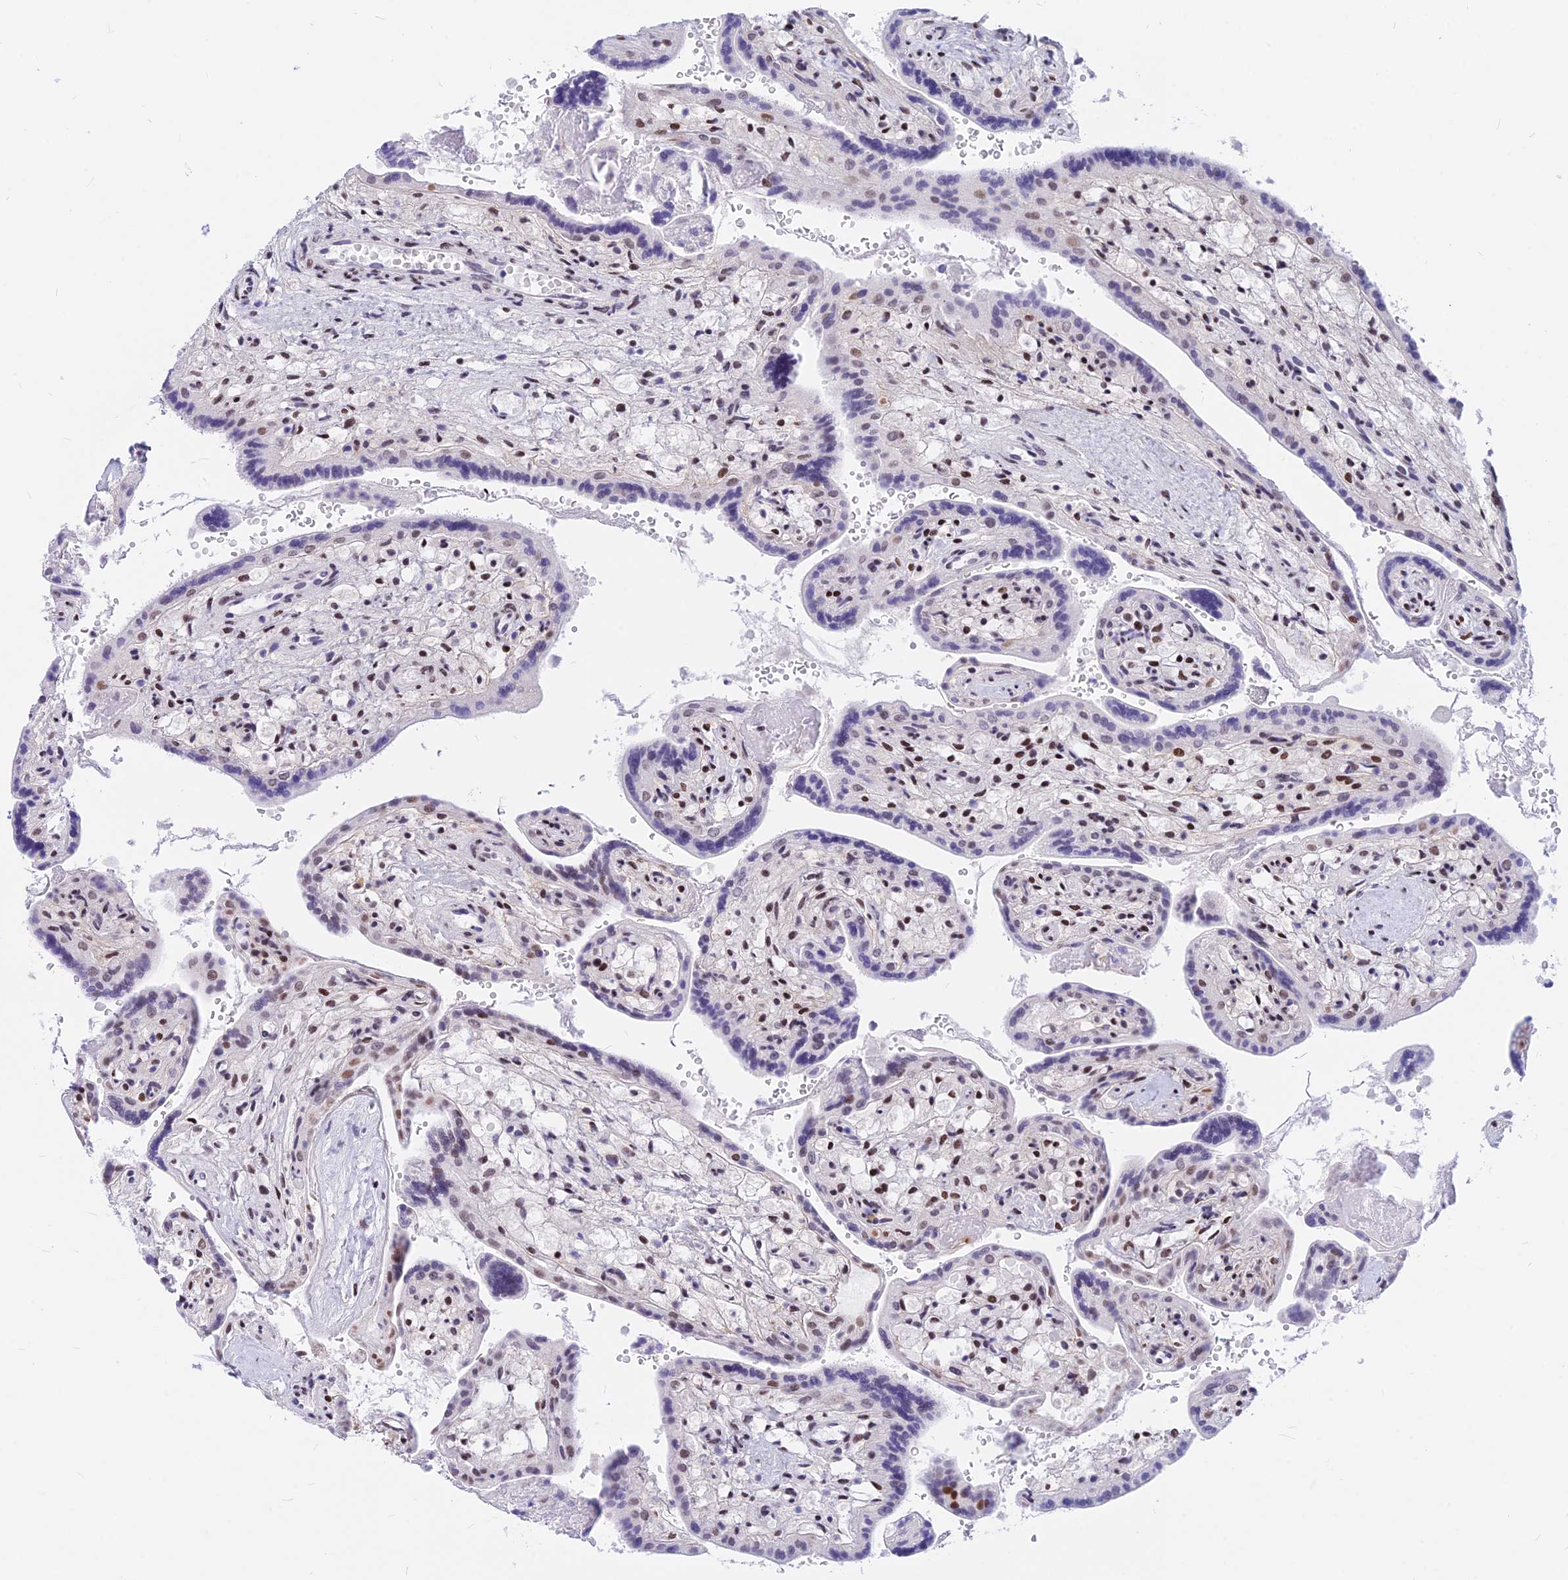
{"staining": {"intensity": "moderate", "quantity": "25%-75%", "location": "nuclear"}, "tissue": "placenta", "cell_type": "Trophoblastic cells", "image_type": "normal", "snomed": [{"axis": "morphology", "description": "Normal tissue, NOS"}, {"axis": "topography", "description": "Placenta"}], "caption": "Immunohistochemistry (IHC) staining of unremarkable placenta, which reveals medium levels of moderate nuclear positivity in about 25%-75% of trophoblastic cells indicating moderate nuclear protein staining. The staining was performed using DAB (brown) for protein detection and nuclei were counterstained in hematoxylin (blue).", "gene": "KCTD13", "patient": {"sex": "female", "age": 37}}